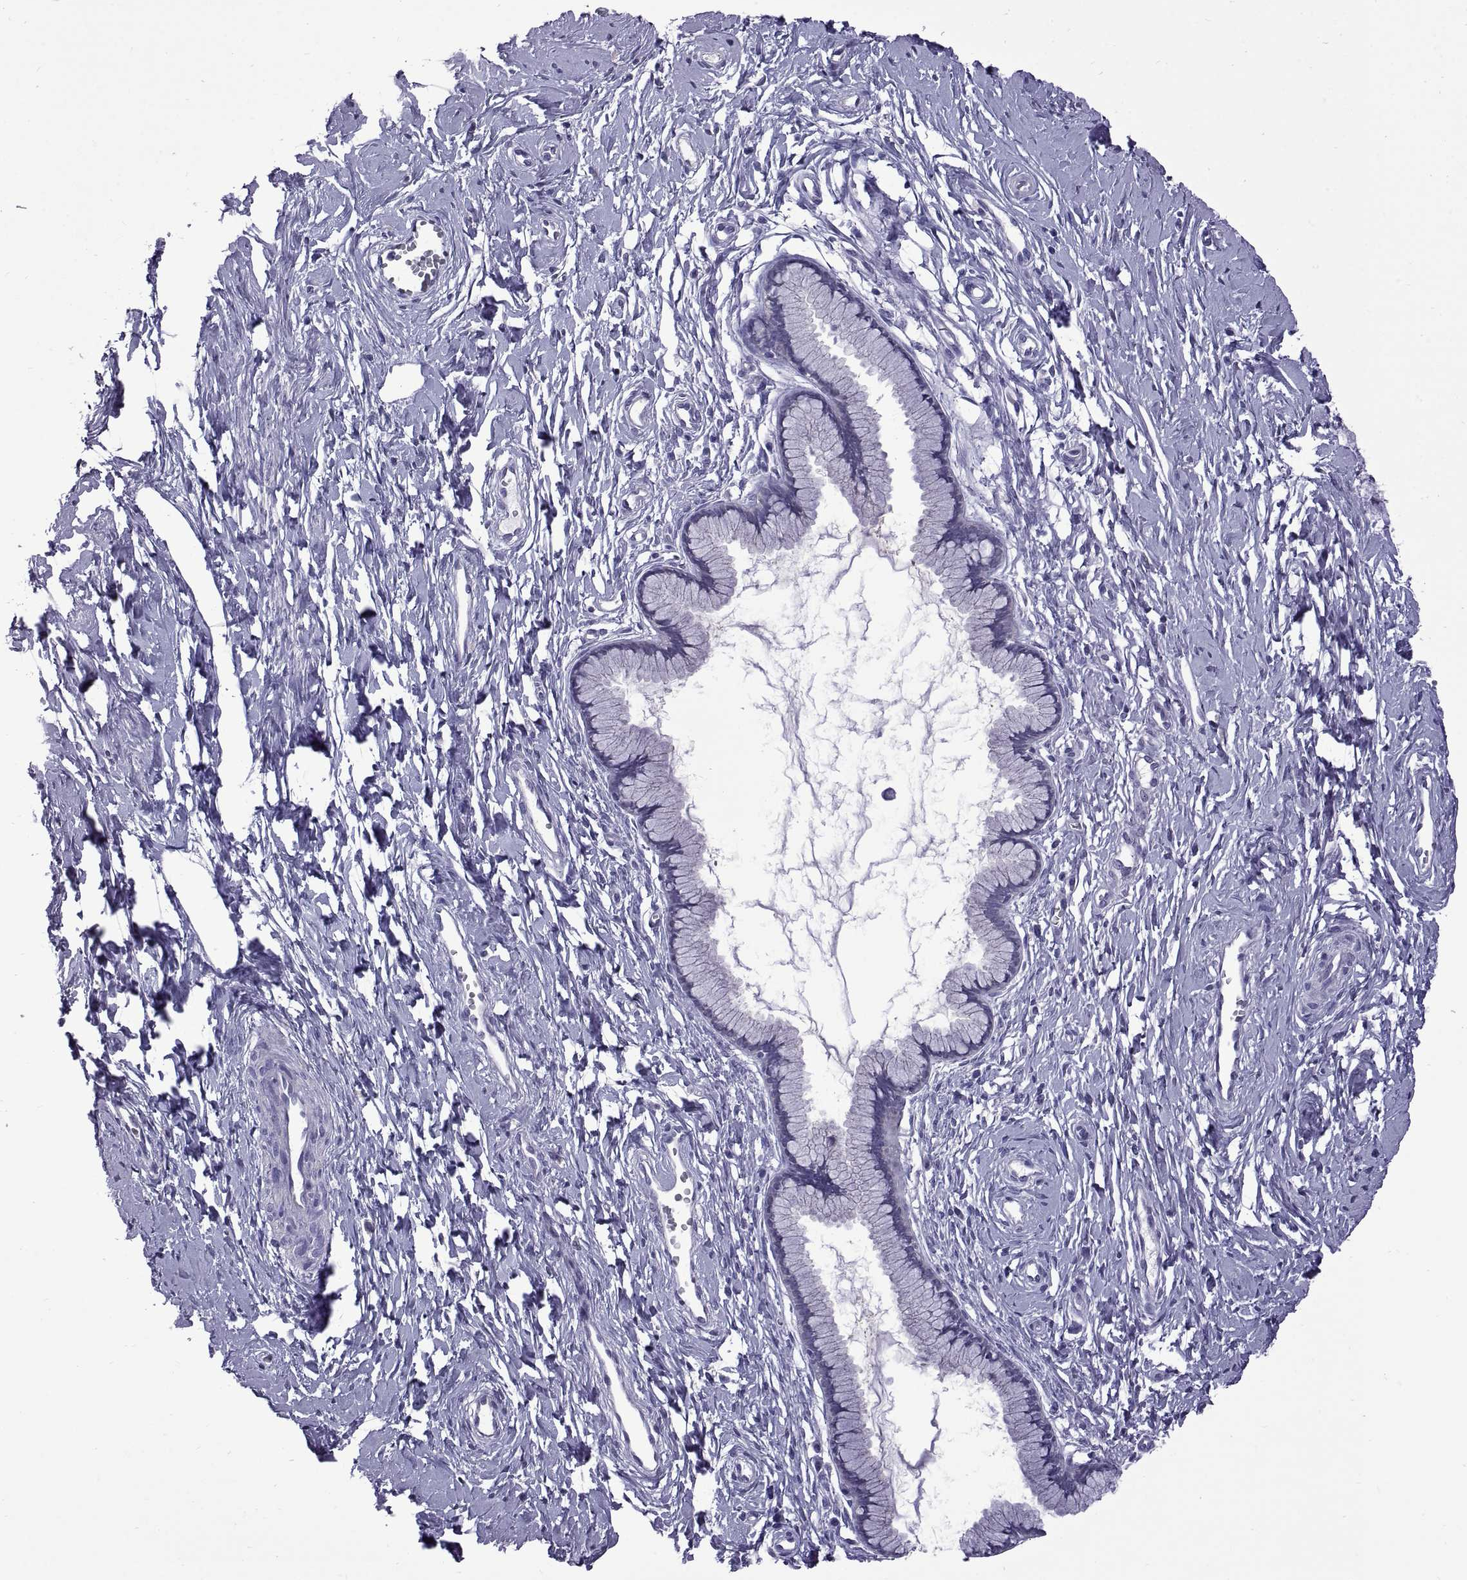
{"staining": {"intensity": "negative", "quantity": "none", "location": "none"}, "tissue": "cervix", "cell_type": "Glandular cells", "image_type": "normal", "snomed": [{"axis": "morphology", "description": "Normal tissue, NOS"}, {"axis": "topography", "description": "Cervix"}], "caption": "The immunohistochemistry (IHC) image has no significant expression in glandular cells of cervix.", "gene": "SPDYE10", "patient": {"sex": "female", "age": 40}}